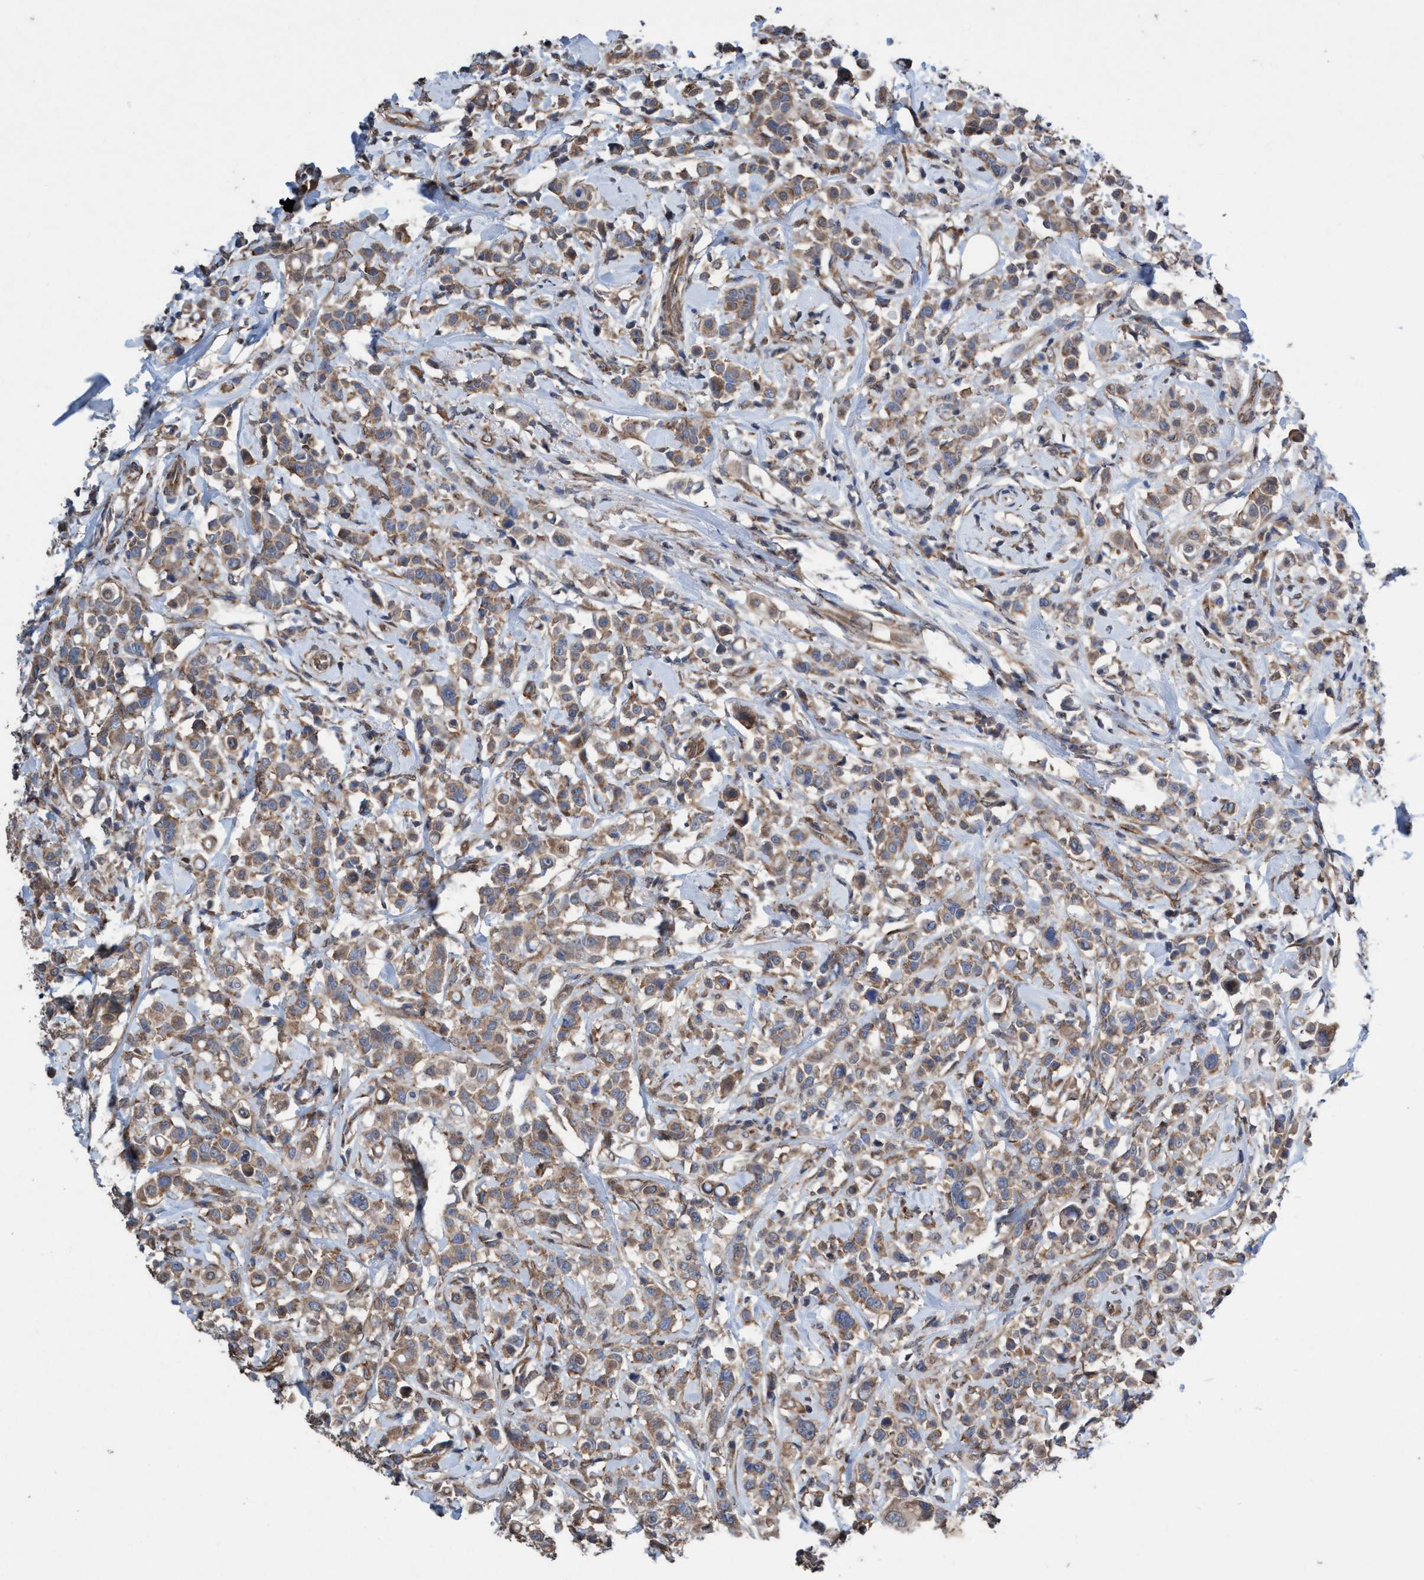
{"staining": {"intensity": "moderate", "quantity": ">75%", "location": "cytoplasmic/membranous"}, "tissue": "breast cancer", "cell_type": "Tumor cells", "image_type": "cancer", "snomed": [{"axis": "morphology", "description": "Duct carcinoma"}, {"axis": "topography", "description": "Breast"}], "caption": "A photomicrograph of intraductal carcinoma (breast) stained for a protein demonstrates moderate cytoplasmic/membranous brown staining in tumor cells.", "gene": "METAP2", "patient": {"sex": "female", "age": 27}}